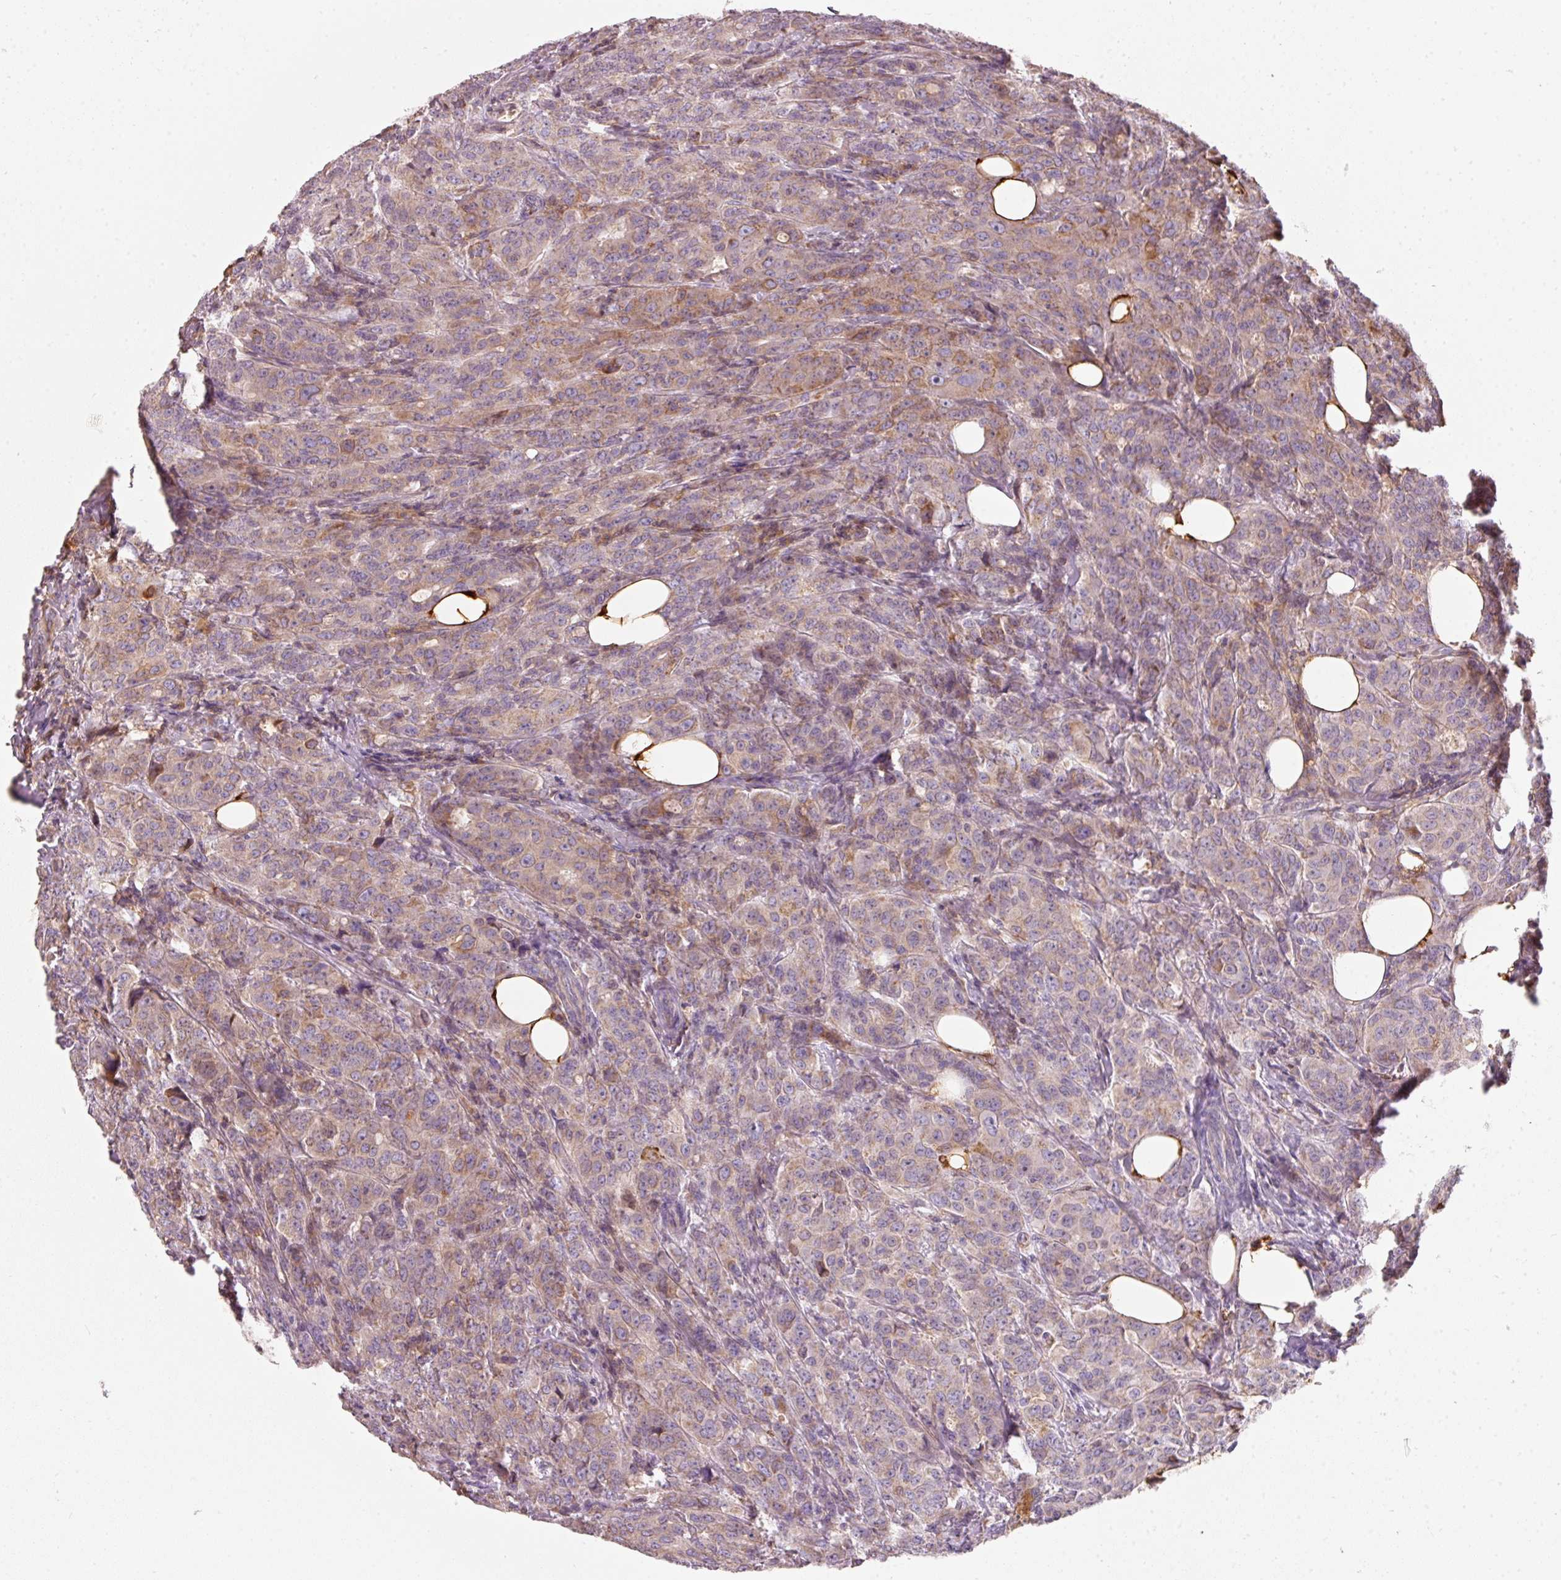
{"staining": {"intensity": "weak", "quantity": "25%-75%", "location": "cytoplasmic/membranous"}, "tissue": "breast cancer", "cell_type": "Tumor cells", "image_type": "cancer", "snomed": [{"axis": "morphology", "description": "Duct carcinoma"}, {"axis": "topography", "description": "Breast"}], "caption": "The immunohistochemical stain shows weak cytoplasmic/membranous positivity in tumor cells of breast intraductal carcinoma tissue. (DAB IHC with brightfield microscopy, high magnification).", "gene": "IQGAP2", "patient": {"sex": "female", "age": 43}}